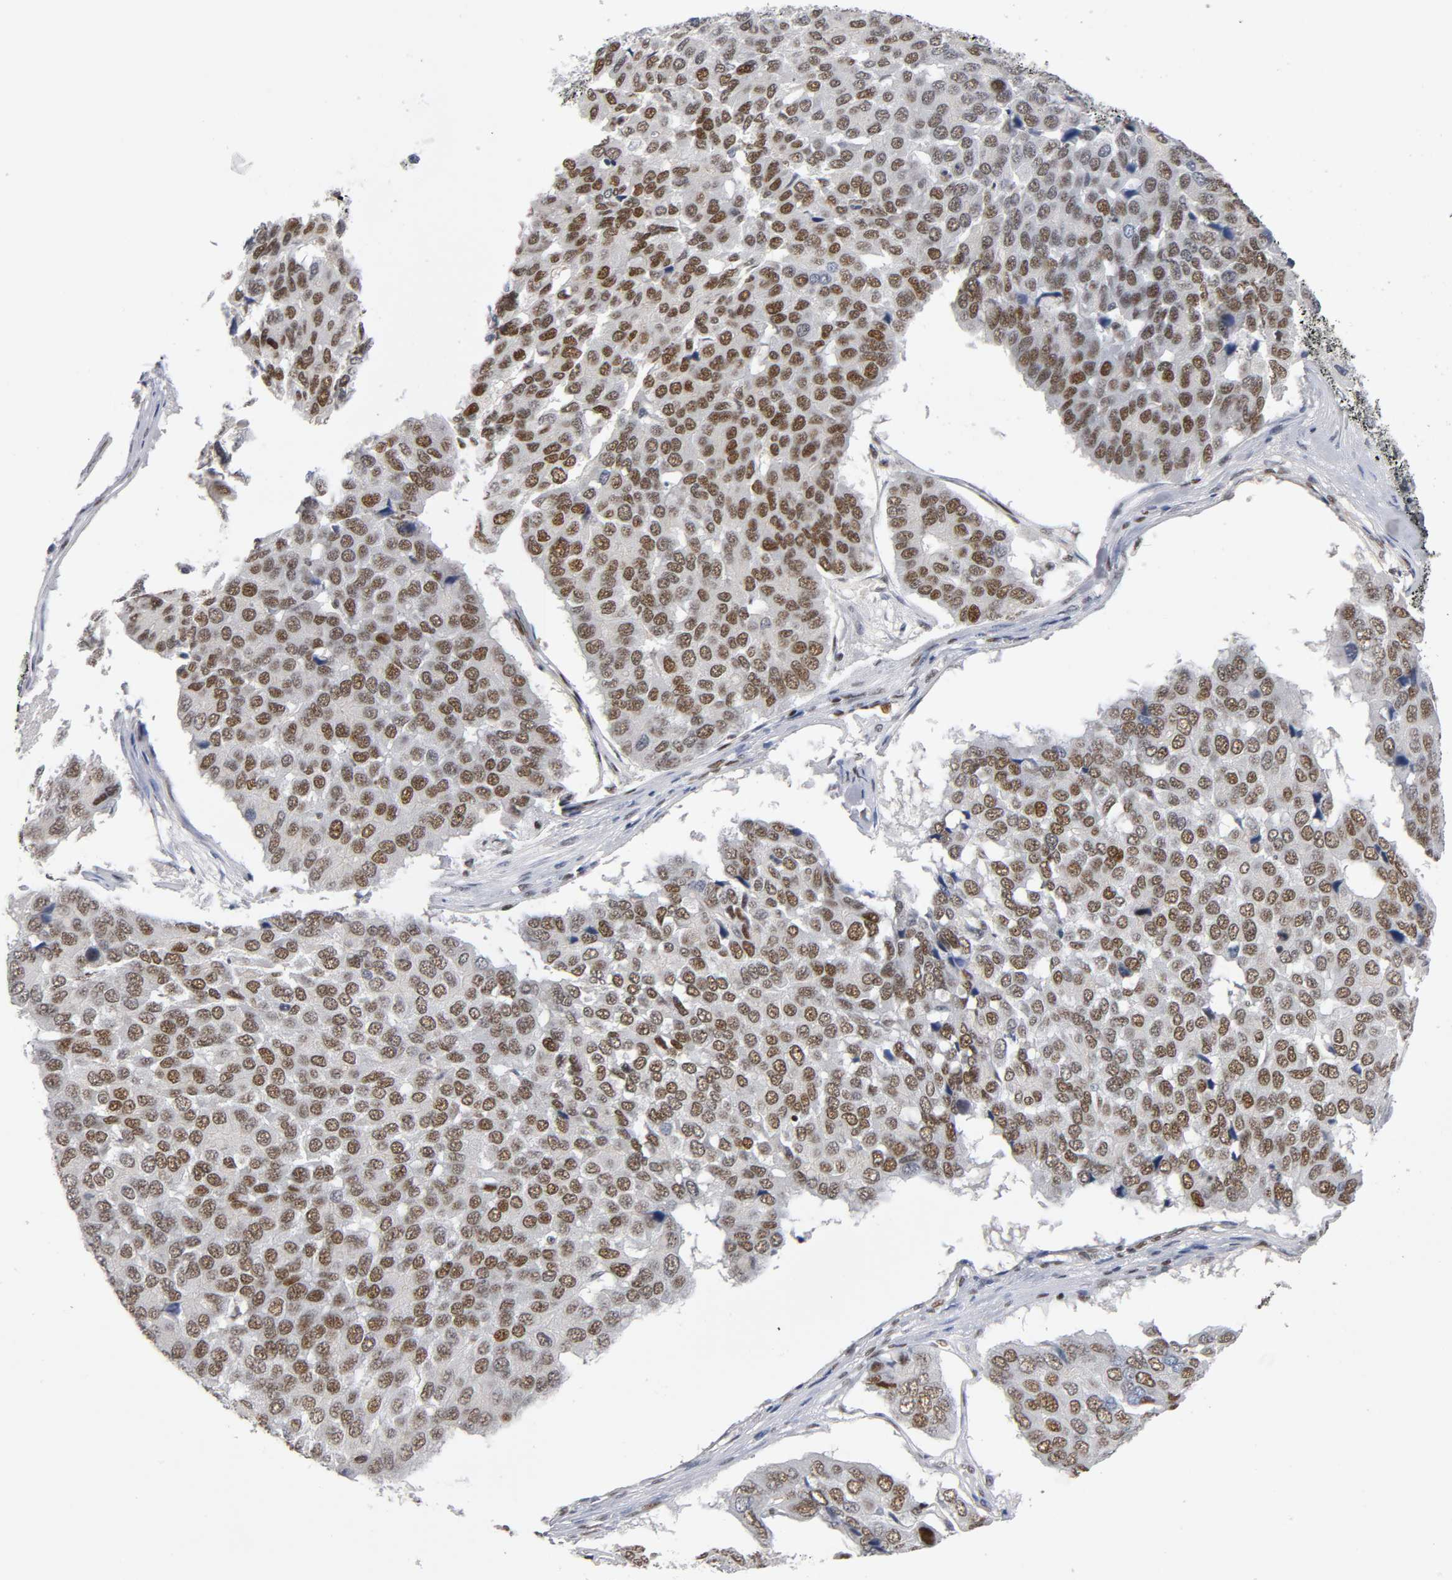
{"staining": {"intensity": "moderate", "quantity": ">75%", "location": "nuclear"}, "tissue": "pancreatic cancer", "cell_type": "Tumor cells", "image_type": "cancer", "snomed": [{"axis": "morphology", "description": "Adenocarcinoma, NOS"}, {"axis": "topography", "description": "Pancreas"}], "caption": "Protein staining displays moderate nuclear staining in approximately >75% of tumor cells in adenocarcinoma (pancreatic).", "gene": "SP3", "patient": {"sex": "male", "age": 50}}